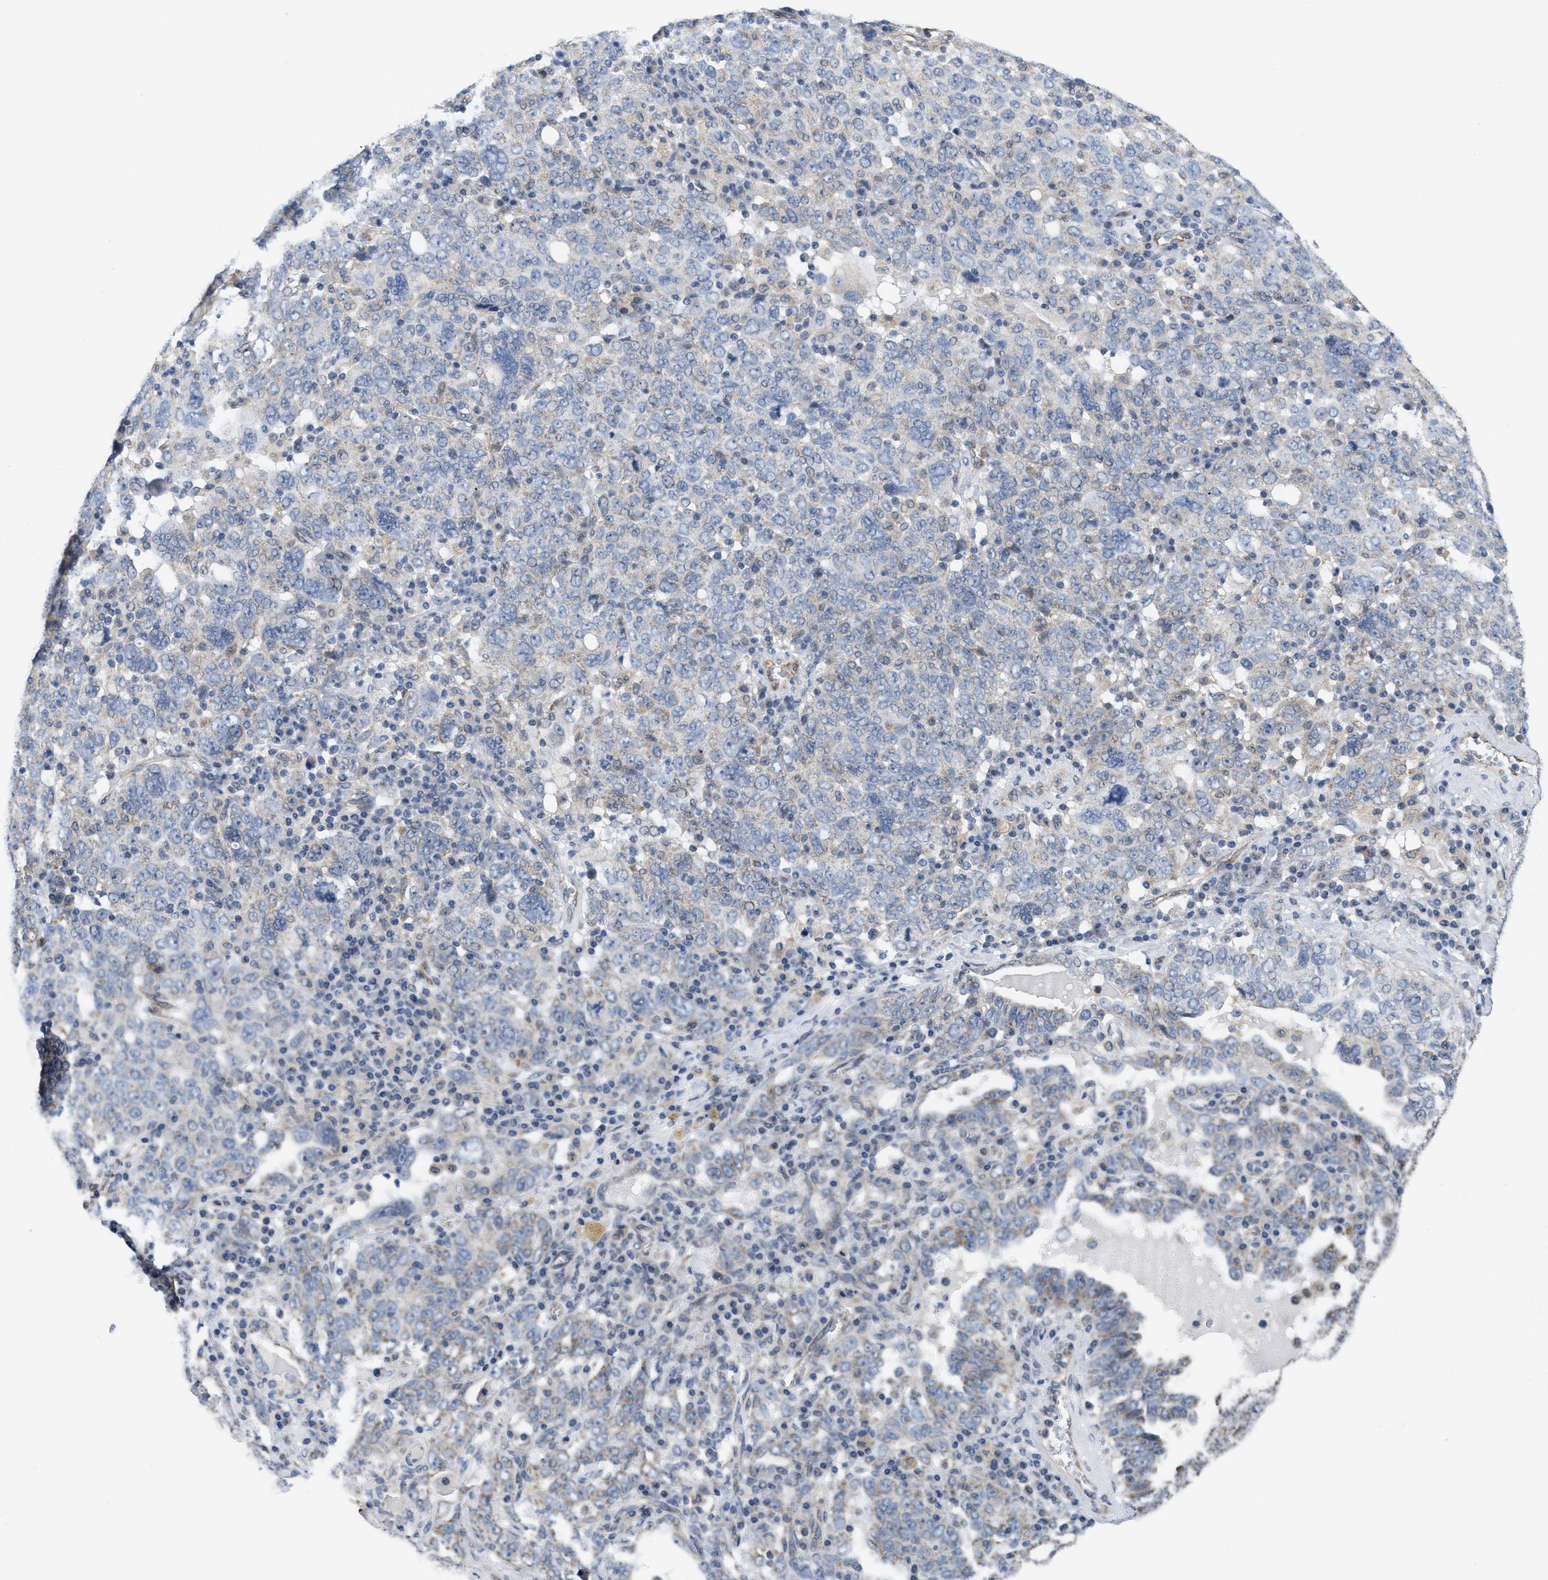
{"staining": {"intensity": "negative", "quantity": "none", "location": "none"}, "tissue": "ovarian cancer", "cell_type": "Tumor cells", "image_type": "cancer", "snomed": [{"axis": "morphology", "description": "Carcinoma, endometroid"}, {"axis": "topography", "description": "Ovary"}], "caption": "Tumor cells show no significant staining in endometroid carcinoma (ovarian).", "gene": "EOGT", "patient": {"sex": "female", "age": 62}}